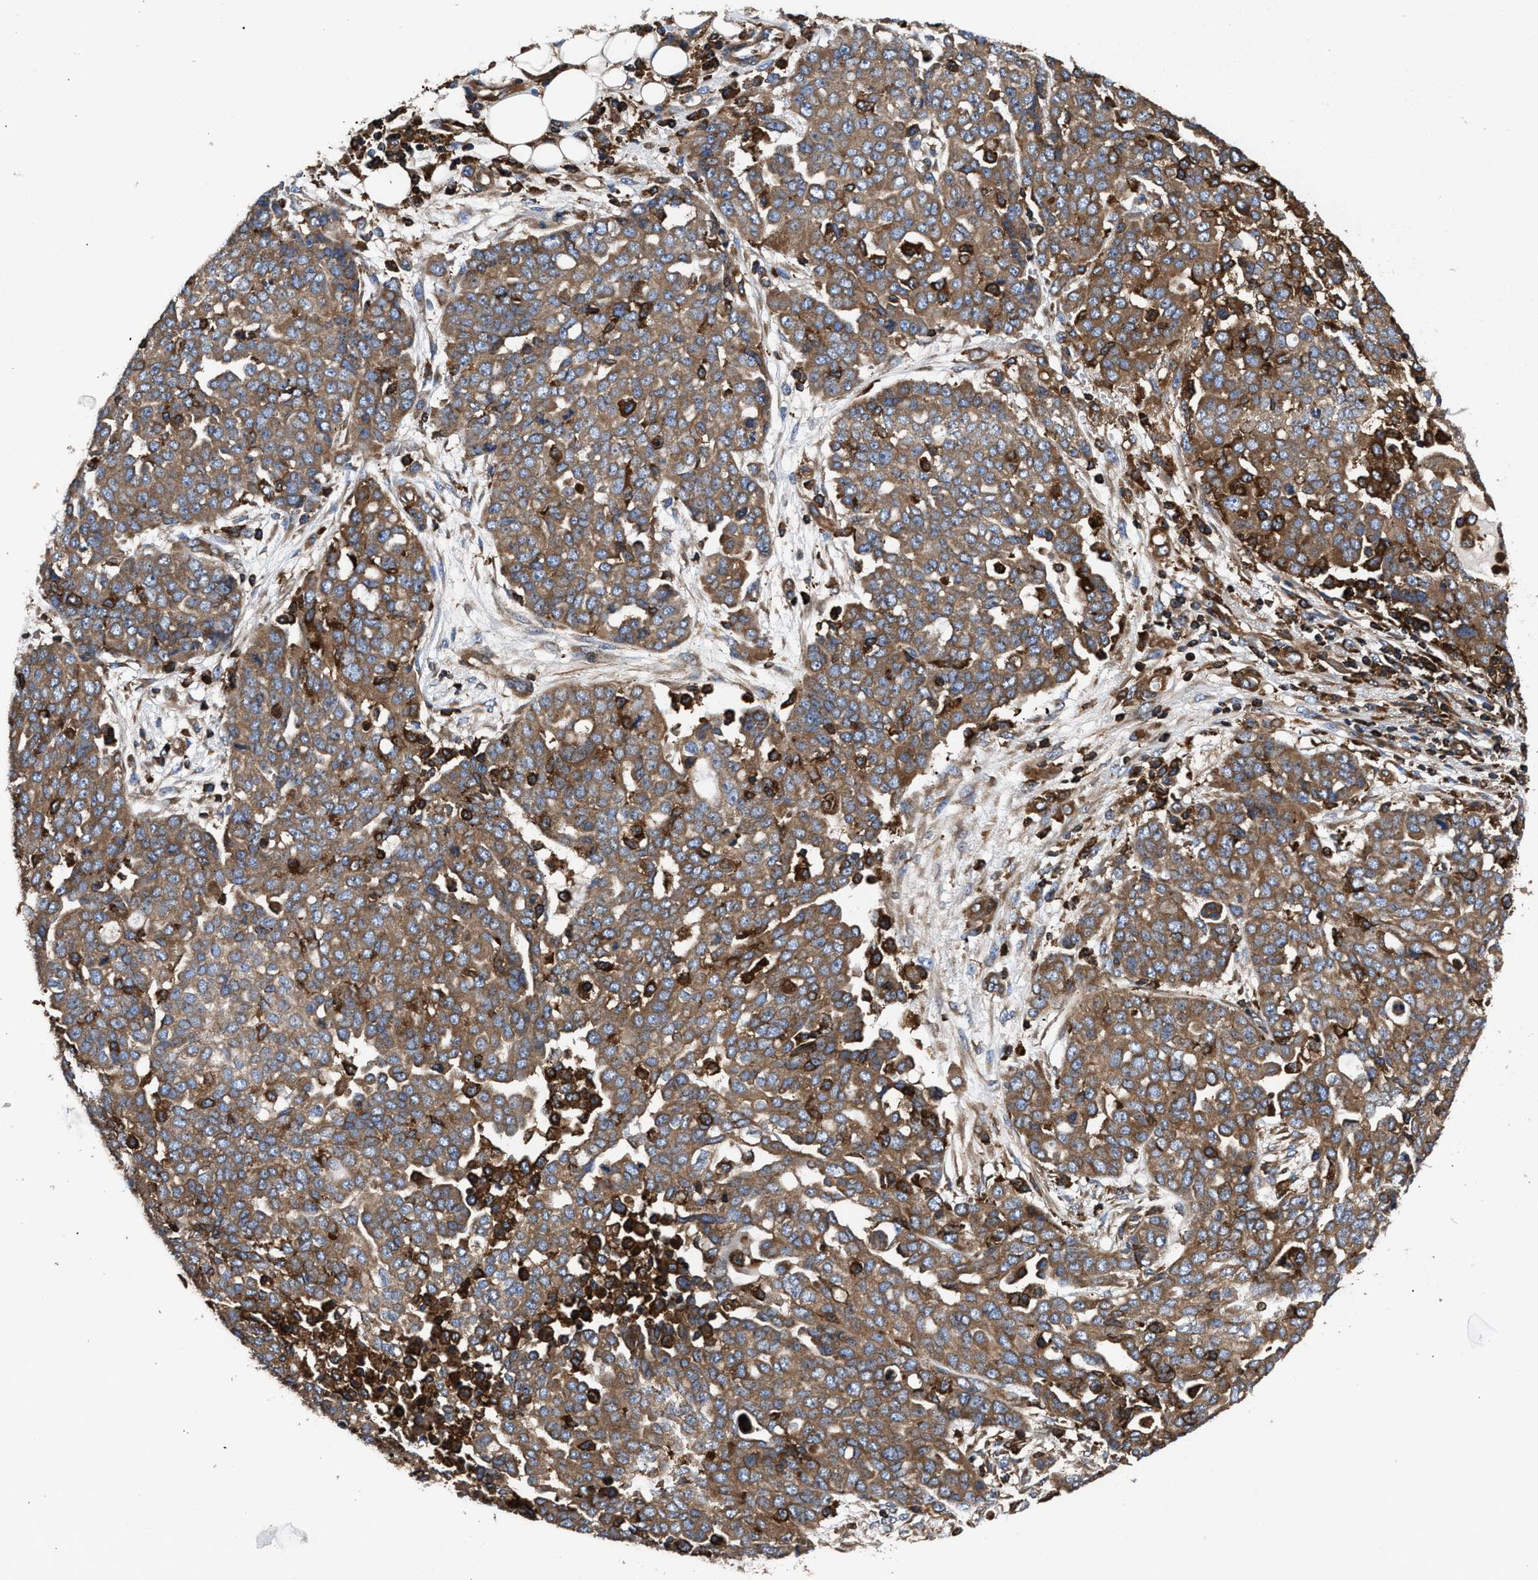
{"staining": {"intensity": "moderate", "quantity": ">75%", "location": "cytoplasmic/membranous"}, "tissue": "ovarian cancer", "cell_type": "Tumor cells", "image_type": "cancer", "snomed": [{"axis": "morphology", "description": "Cystadenocarcinoma, serous, NOS"}, {"axis": "topography", "description": "Soft tissue"}, {"axis": "topography", "description": "Ovary"}], "caption": "Immunohistochemistry image of neoplastic tissue: human ovarian cancer stained using immunohistochemistry (IHC) reveals medium levels of moderate protein expression localized specifically in the cytoplasmic/membranous of tumor cells, appearing as a cytoplasmic/membranous brown color.", "gene": "KYAT1", "patient": {"sex": "female", "age": 57}}